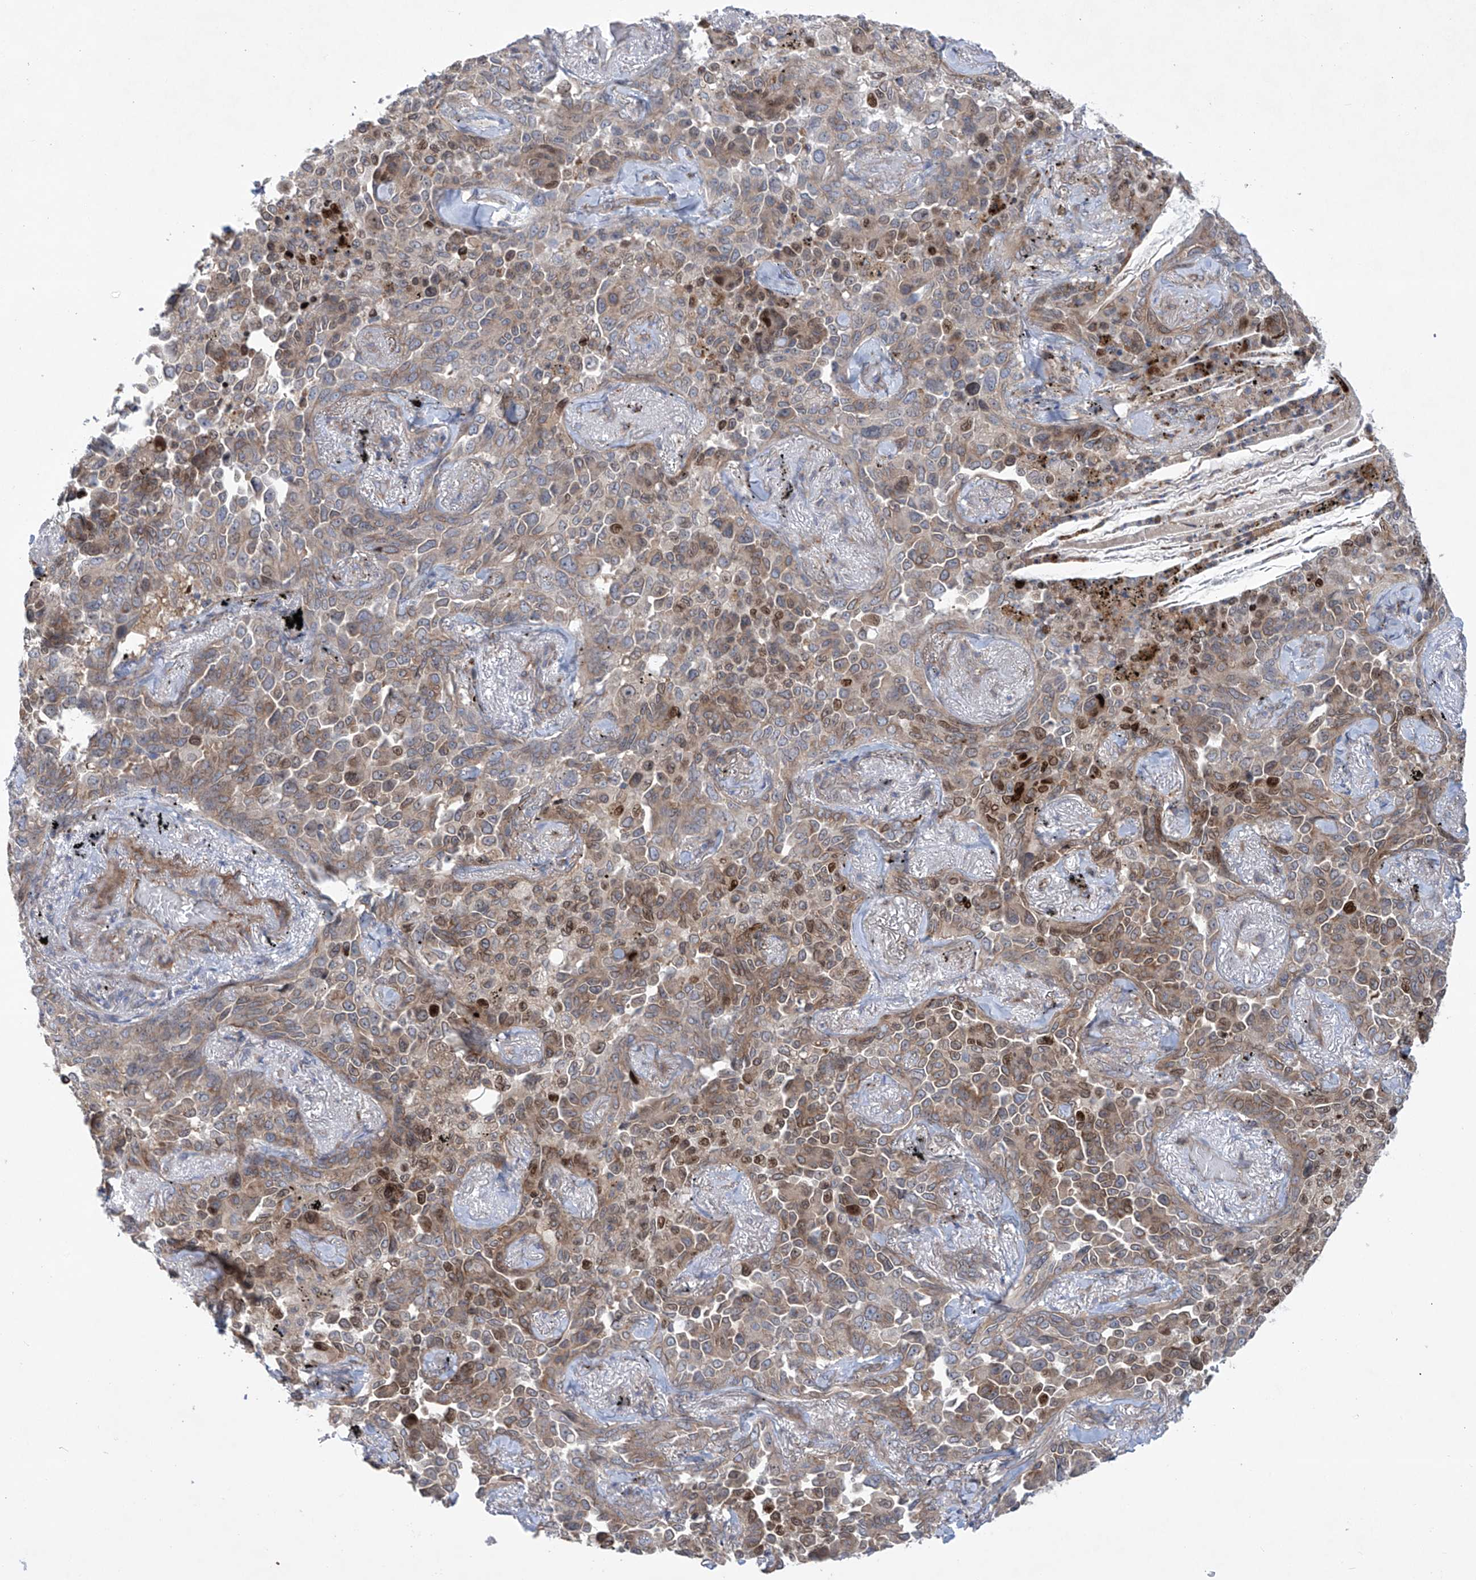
{"staining": {"intensity": "moderate", "quantity": "<25%", "location": "cytoplasmic/membranous,nuclear"}, "tissue": "lung cancer", "cell_type": "Tumor cells", "image_type": "cancer", "snomed": [{"axis": "morphology", "description": "Adenocarcinoma, NOS"}, {"axis": "topography", "description": "Lung"}], "caption": "Lung cancer (adenocarcinoma) was stained to show a protein in brown. There is low levels of moderate cytoplasmic/membranous and nuclear staining in approximately <25% of tumor cells. (IHC, brightfield microscopy, high magnification).", "gene": "KLC4", "patient": {"sex": "female", "age": 67}}